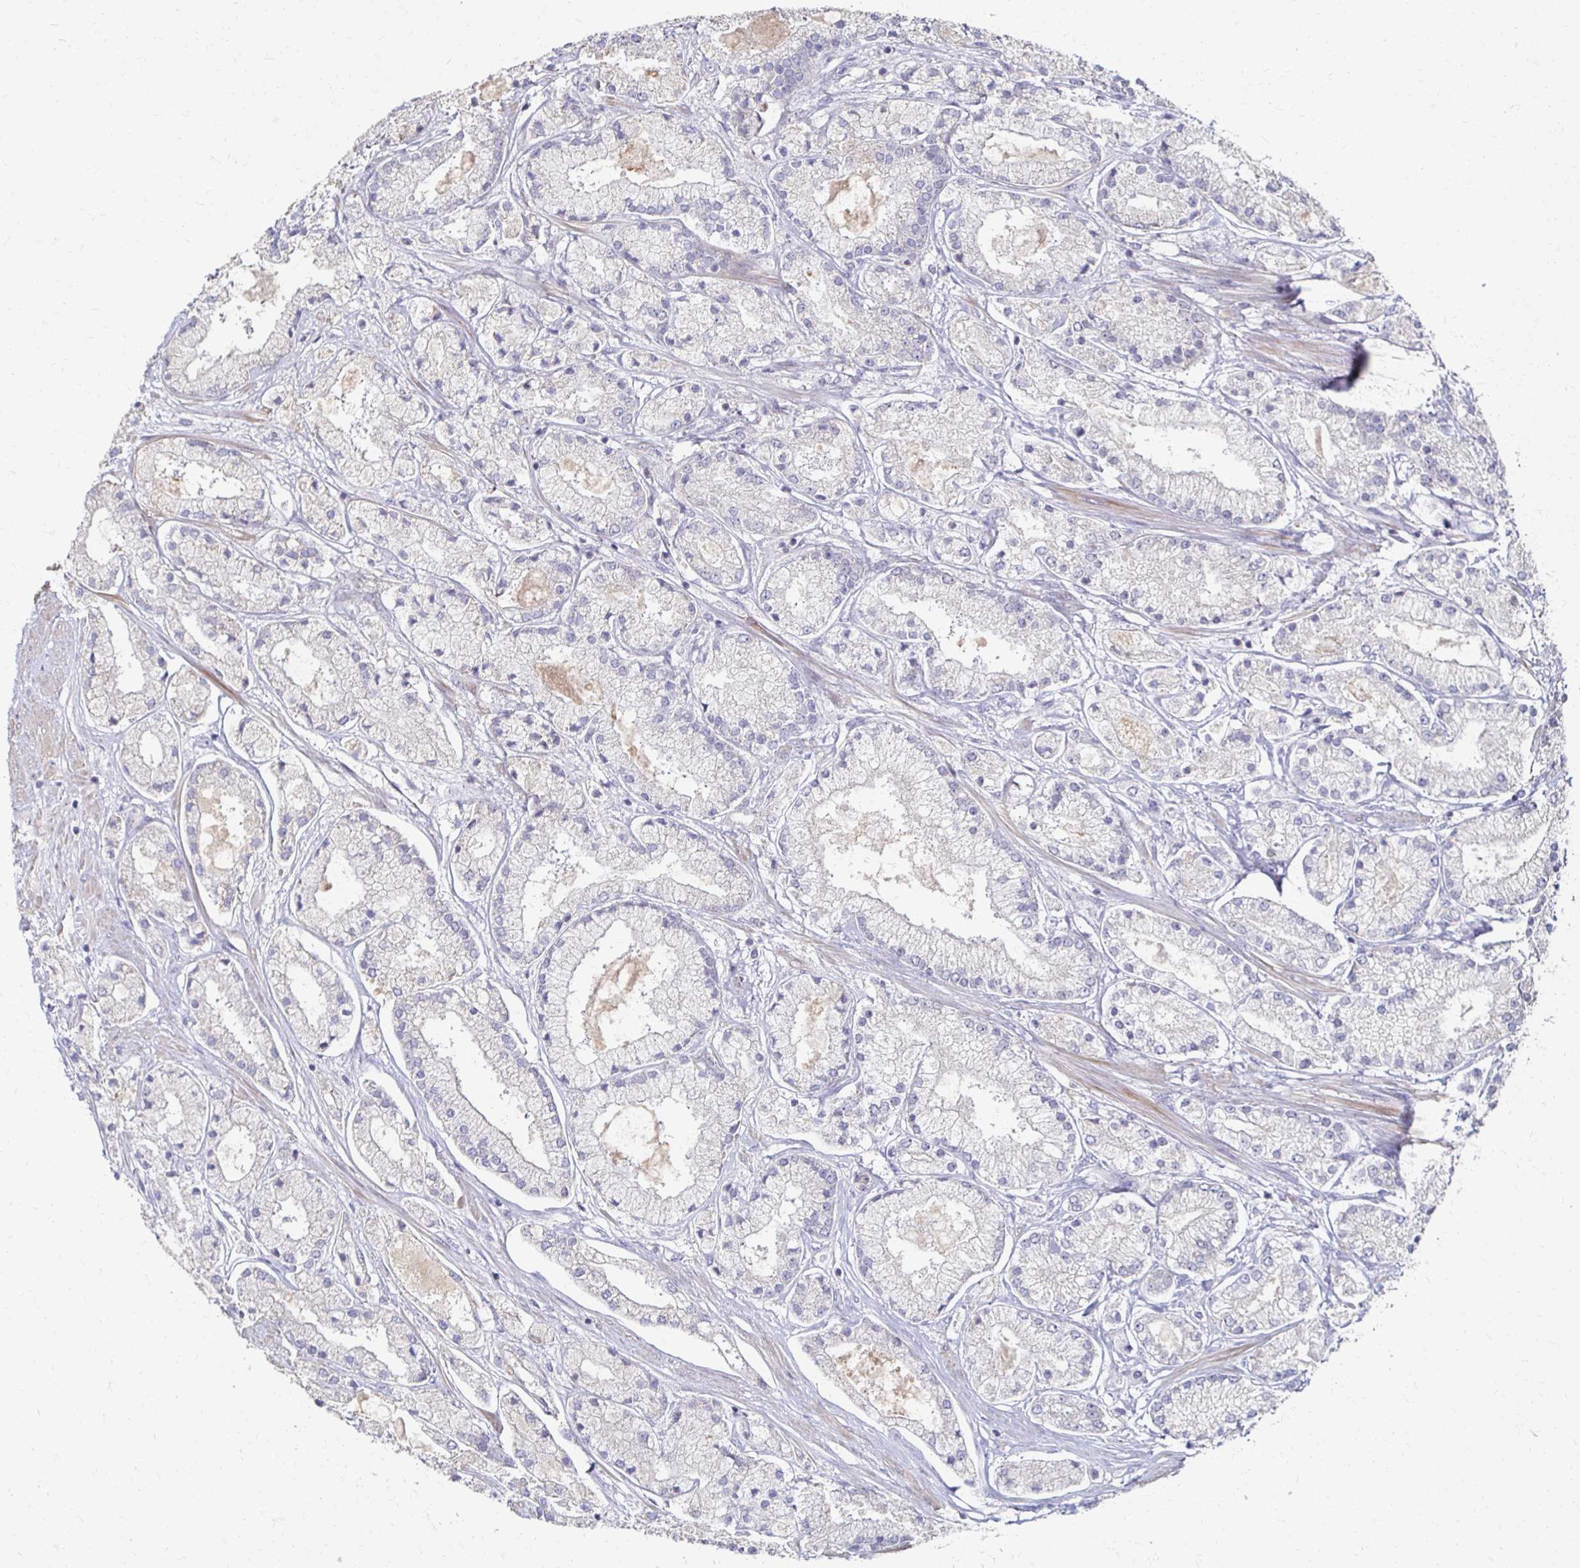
{"staining": {"intensity": "negative", "quantity": "none", "location": "none"}, "tissue": "prostate cancer", "cell_type": "Tumor cells", "image_type": "cancer", "snomed": [{"axis": "morphology", "description": "Adenocarcinoma, High grade"}, {"axis": "topography", "description": "Prostate"}], "caption": "Tumor cells show no significant protein positivity in prostate cancer (high-grade adenocarcinoma). The staining is performed using DAB (3,3'-diaminobenzidine) brown chromogen with nuclei counter-stained in using hematoxylin.", "gene": "ZNF727", "patient": {"sex": "male", "age": 67}}